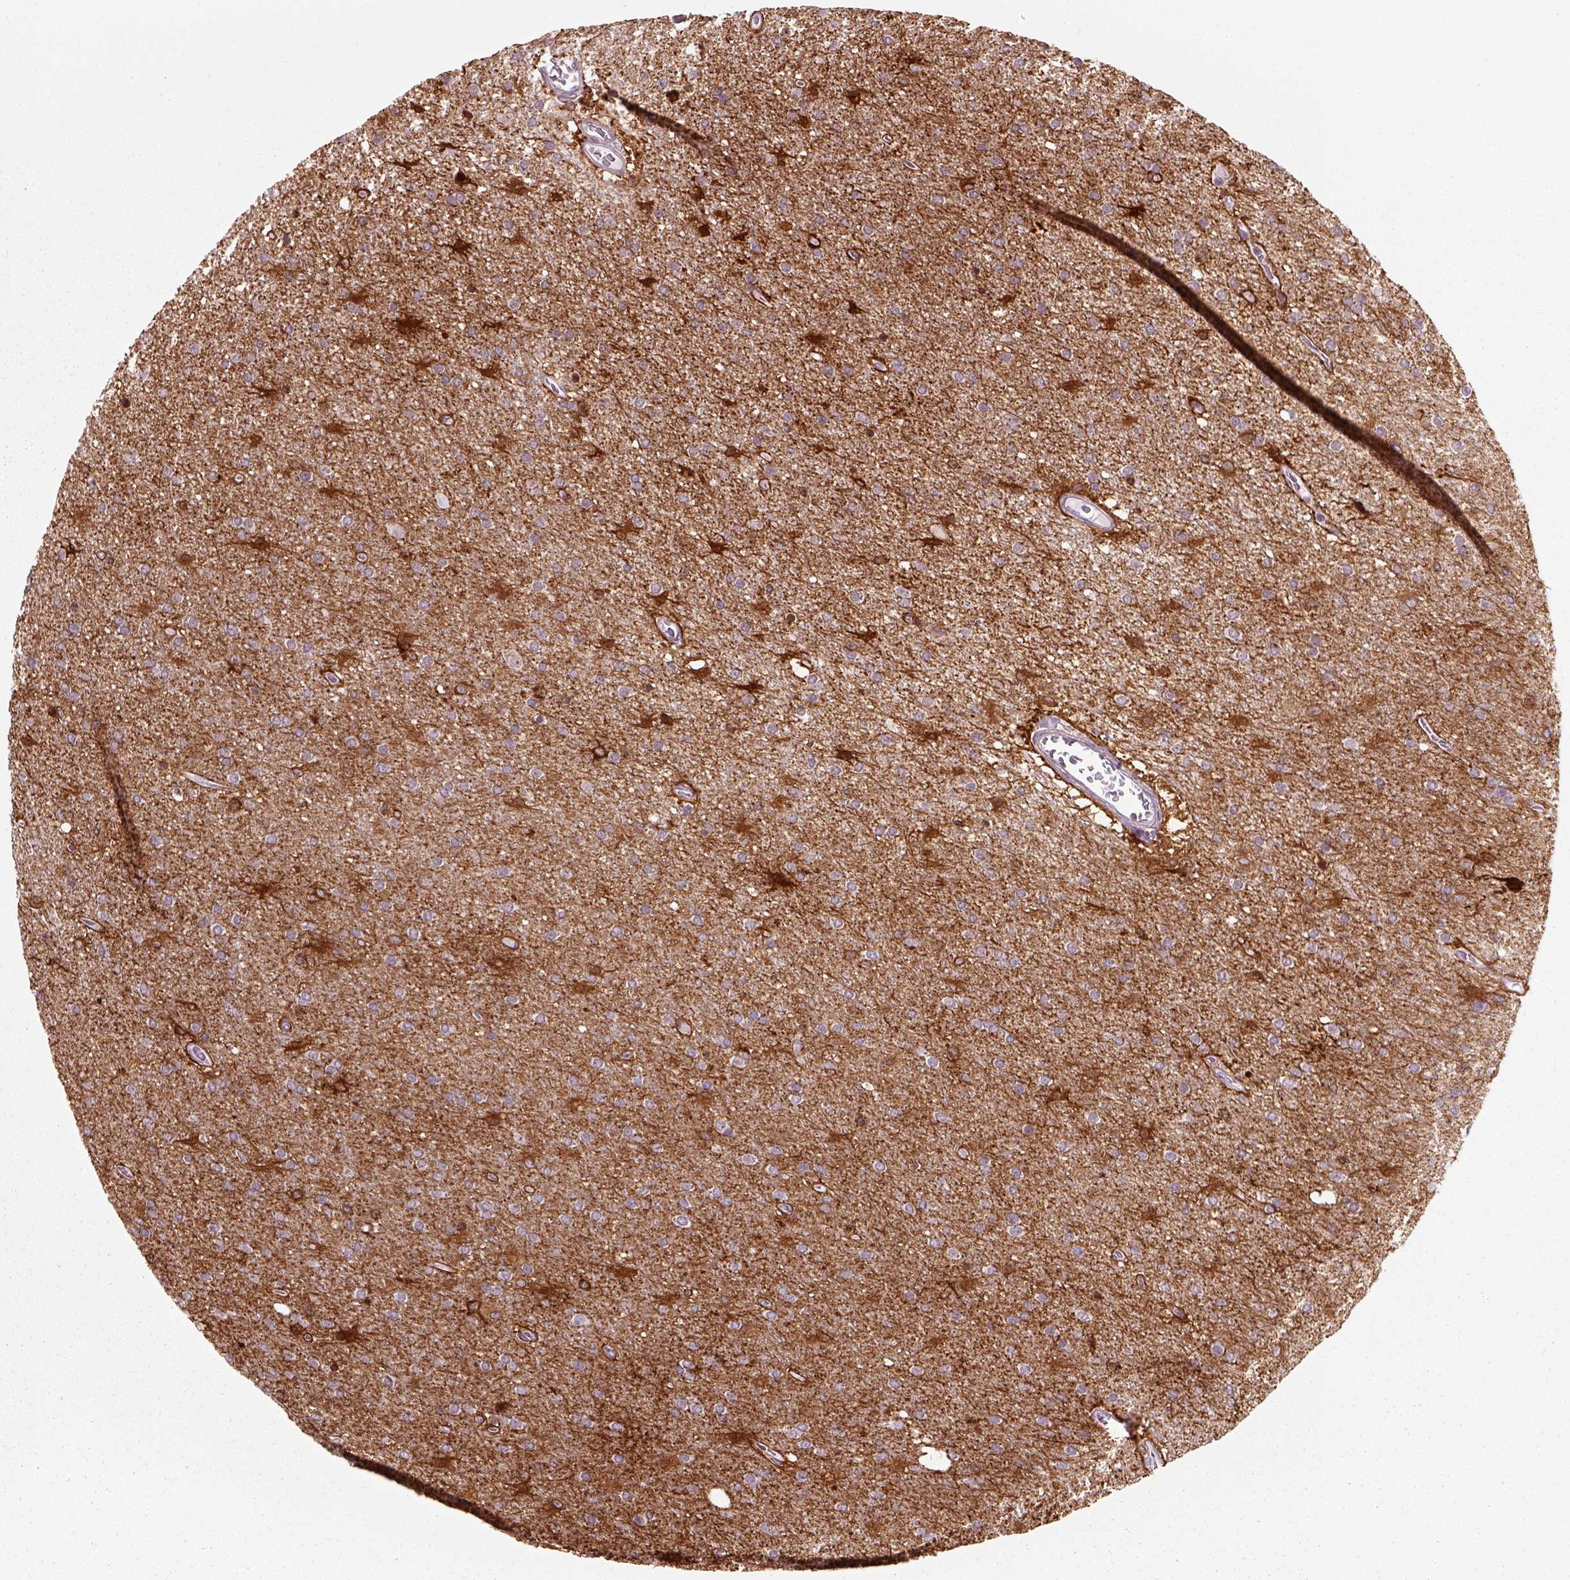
{"staining": {"intensity": "strong", "quantity": "<25%", "location": "cytoplasmic/membranous,nuclear"}, "tissue": "glioma", "cell_type": "Tumor cells", "image_type": "cancer", "snomed": [{"axis": "morphology", "description": "Glioma, malignant, High grade"}, {"axis": "topography", "description": "Cerebral cortex"}], "caption": "Brown immunohistochemical staining in malignant glioma (high-grade) displays strong cytoplasmic/membranous and nuclear staining in about <25% of tumor cells.", "gene": "MARCKS", "patient": {"sex": "male", "age": 70}}